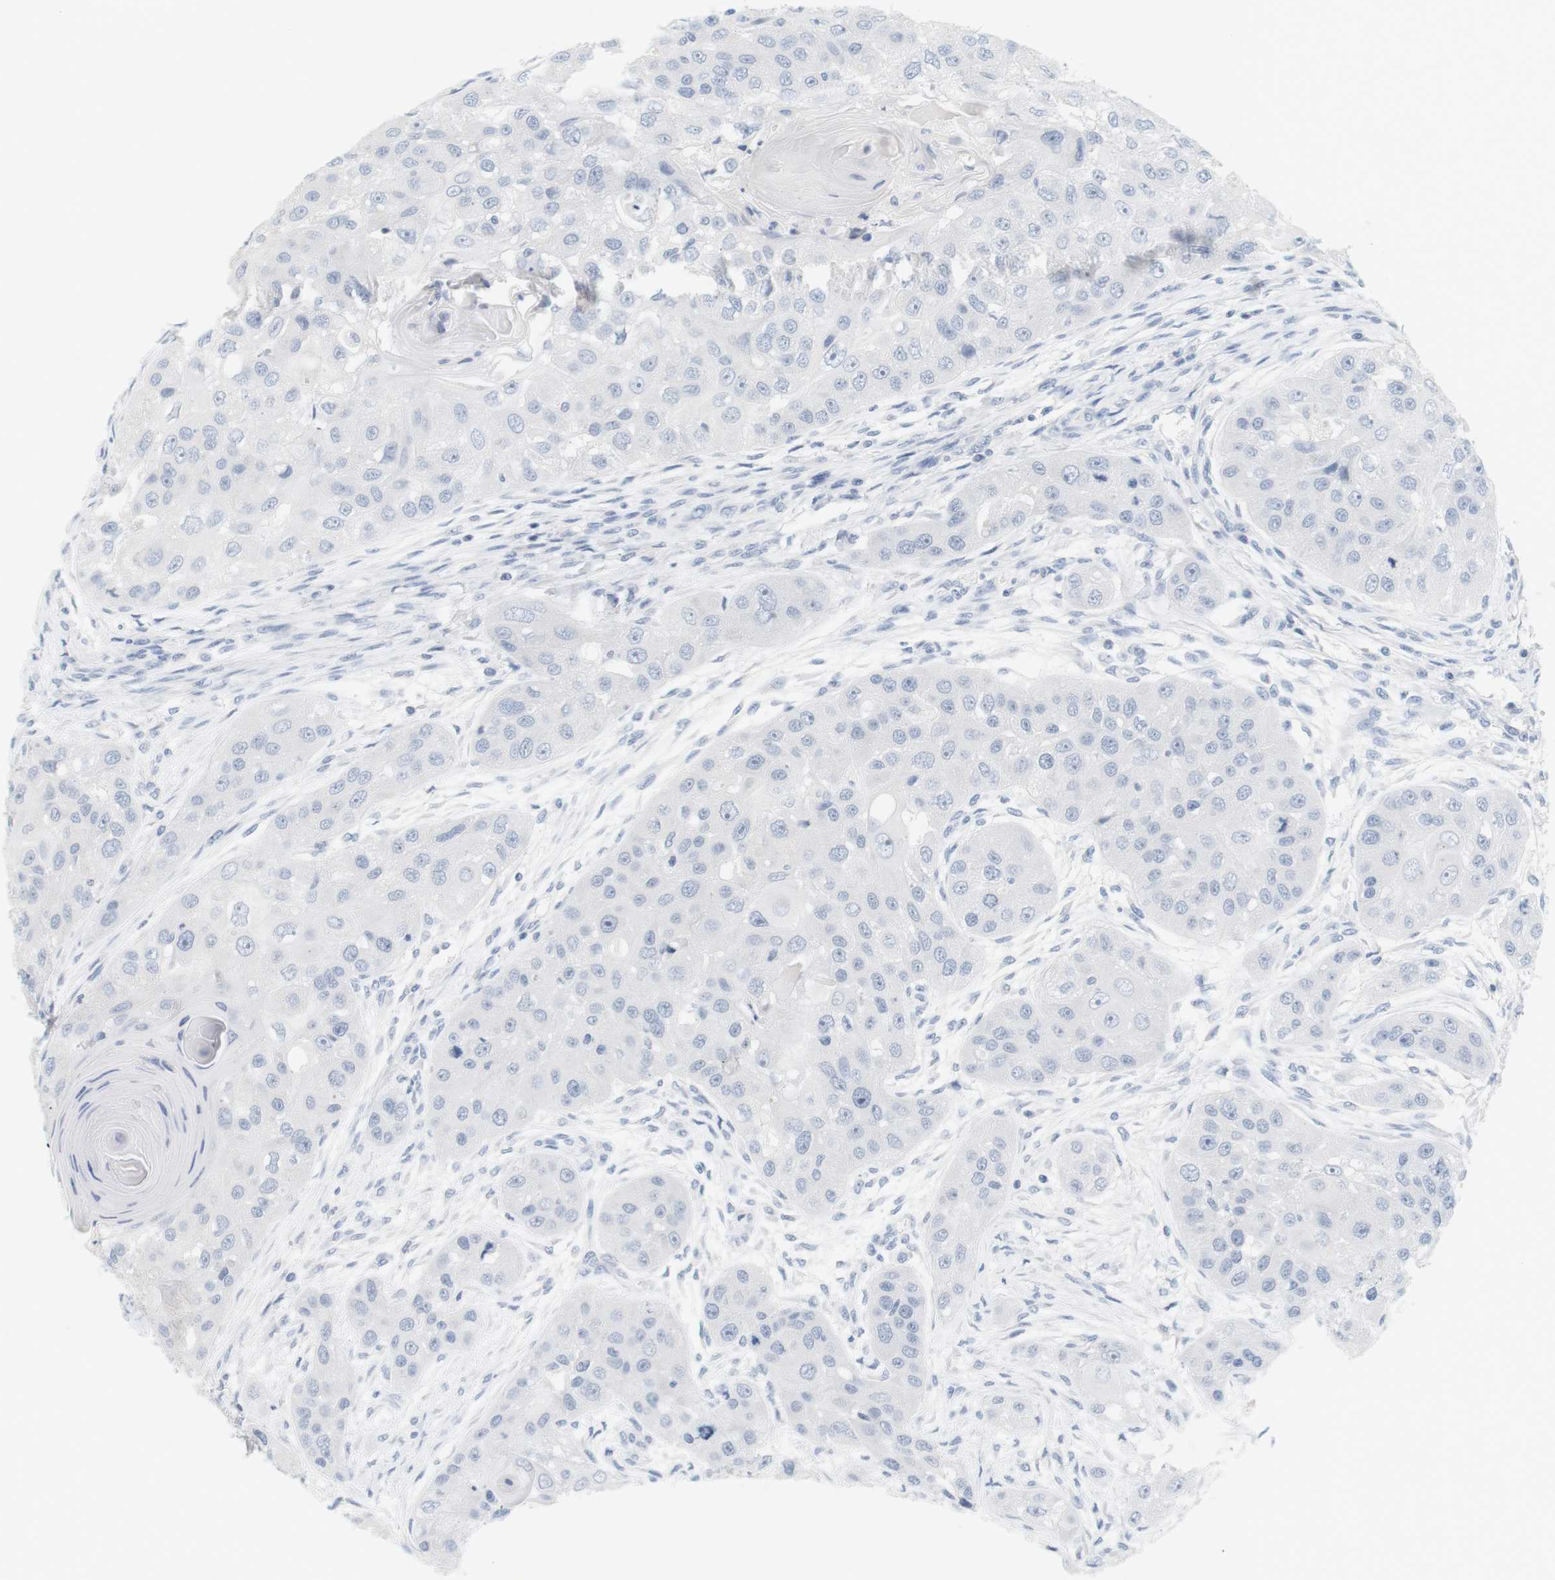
{"staining": {"intensity": "negative", "quantity": "none", "location": "none"}, "tissue": "head and neck cancer", "cell_type": "Tumor cells", "image_type": "cancer", "snomed": [{"axis": "morphology", "description": "Normal tissue, NOS"}, {"axis": "morphology", "description": "Squamous cell carcinoma, NOS"}, {"axis": "topography", "description": "Skeletal muscle"}, {"axis": "topography", "description": "Head-Neck"}], "caption": "The photomicrograph displays no staining of tumor cells in squamous cell carcinoma (head and neck).", "gene": "OPRM1", "patient": {"sex": "male", "age": 51}}